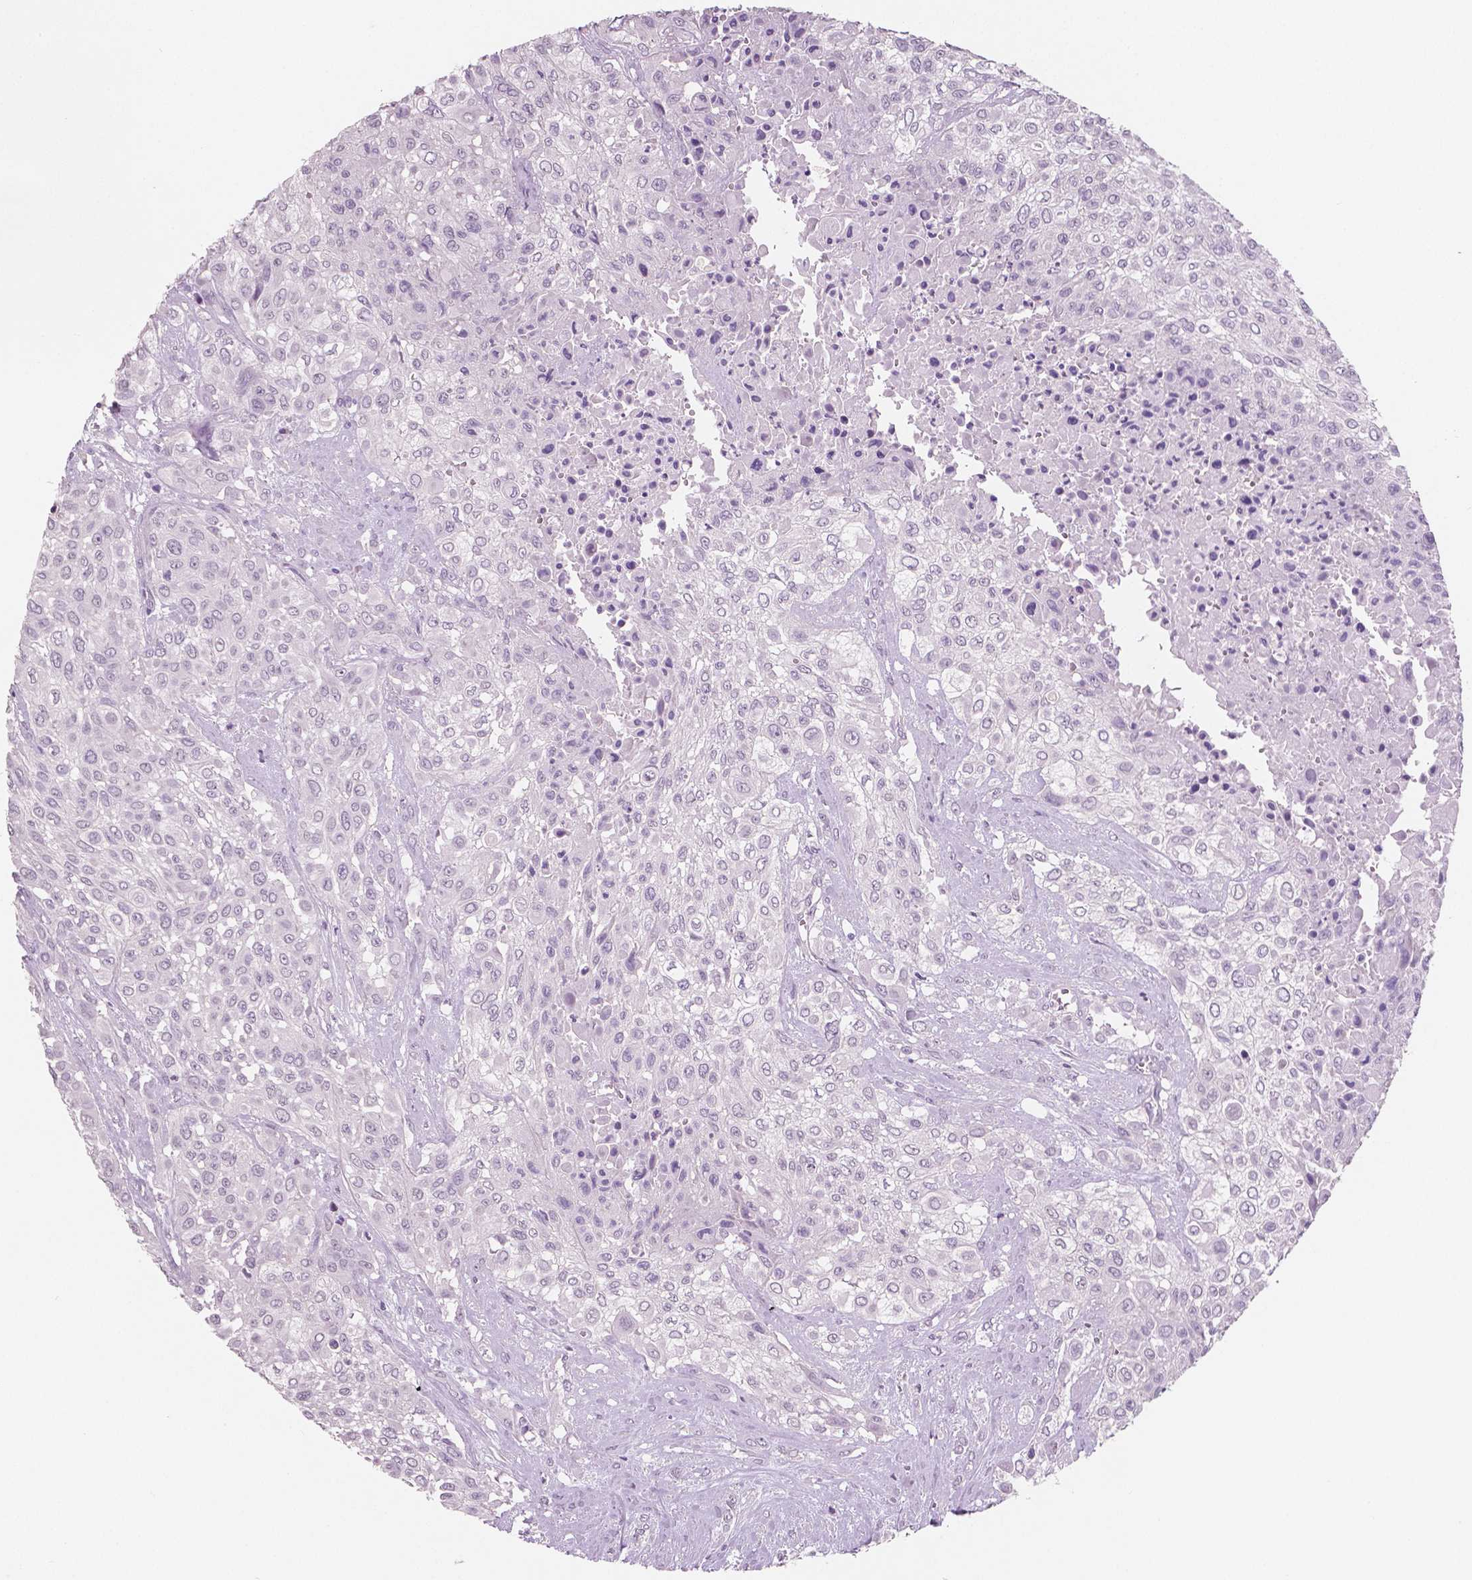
{"staining": {"intensity": "negative", "quantity": "none", "location": "none"}, "tissue": "urothelial cancer", "cell_type": "Tumor cells", "image_type": "cancer", "snomed": [{"axis": "morphology", "description": "Urothelial carcinoma, High grade"}, {"axis": "topography", "description": "Urinary bladder"}], "caption": "High-grade urothelial carcinoma was stained to show a protein in brown. There is no significant staining in tumor cells. (DAB immunohistochemistry (IHC) visualized using brightfield microscopy, high magnification).", "gene": "NECAB2", "patient": {"sex": "male", "age": 57}}